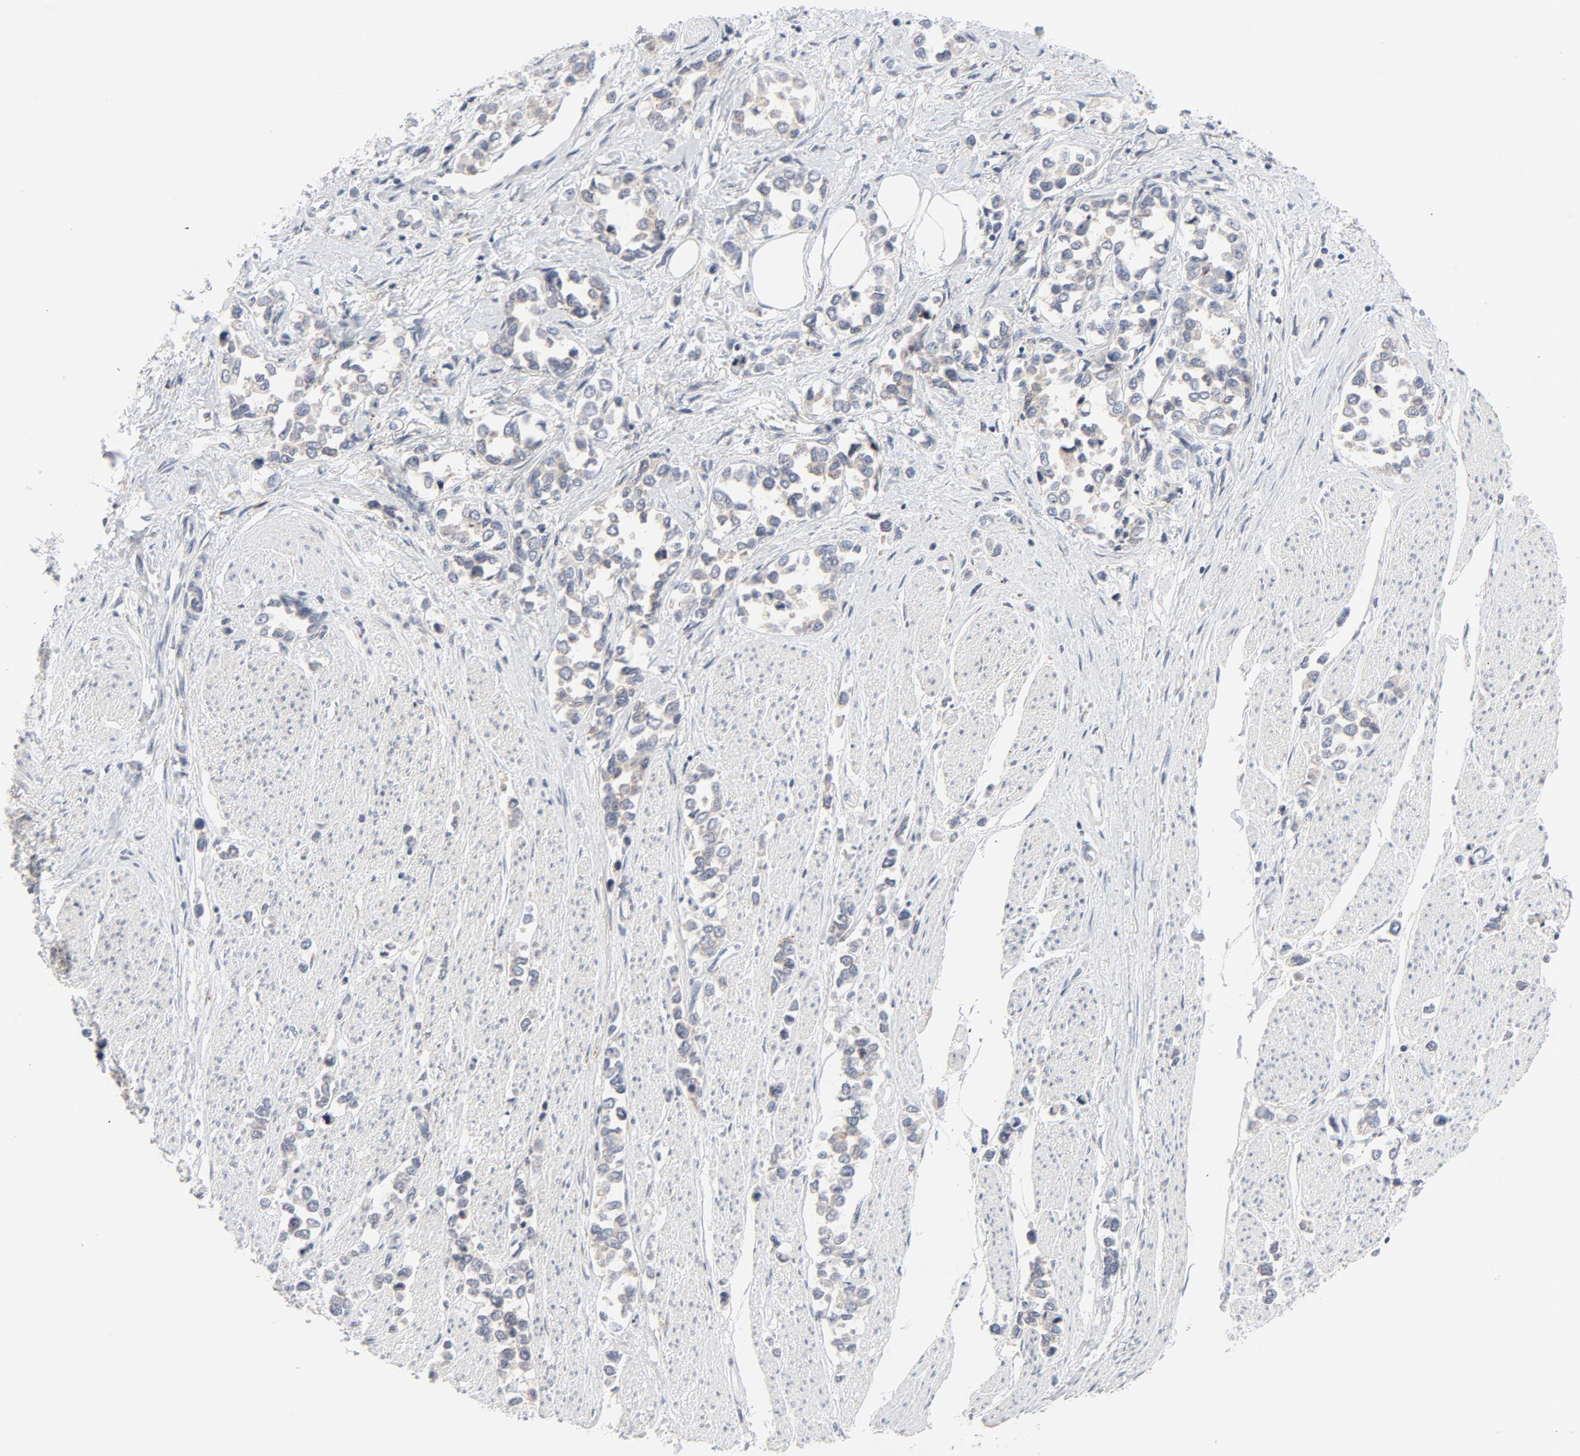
{"staining": {"intensity": "weak", "quantity": "25%-75%", "location": "cytoplasmic/membranous"}, "tissue": "stomach cancer", "cell_type": "Tumor cells", "image_type": "cancer", "snomed": [{"axis": "morphology", "description": "Adenocarcinoma, NOS"}, {"axis": "topography", "description": "Stomach, upper"}], "caption": "Immunohistochemistry (IHC) micrograph of adenocarcinoma (stomach) stained for a protein (brown), which exhibits low levels of weak cytoplasmic/membranous positivity in approximately 25%-75% of tumor cells.", "gene": "LRP6", "patient": {"sex": "male", "age": 76}}